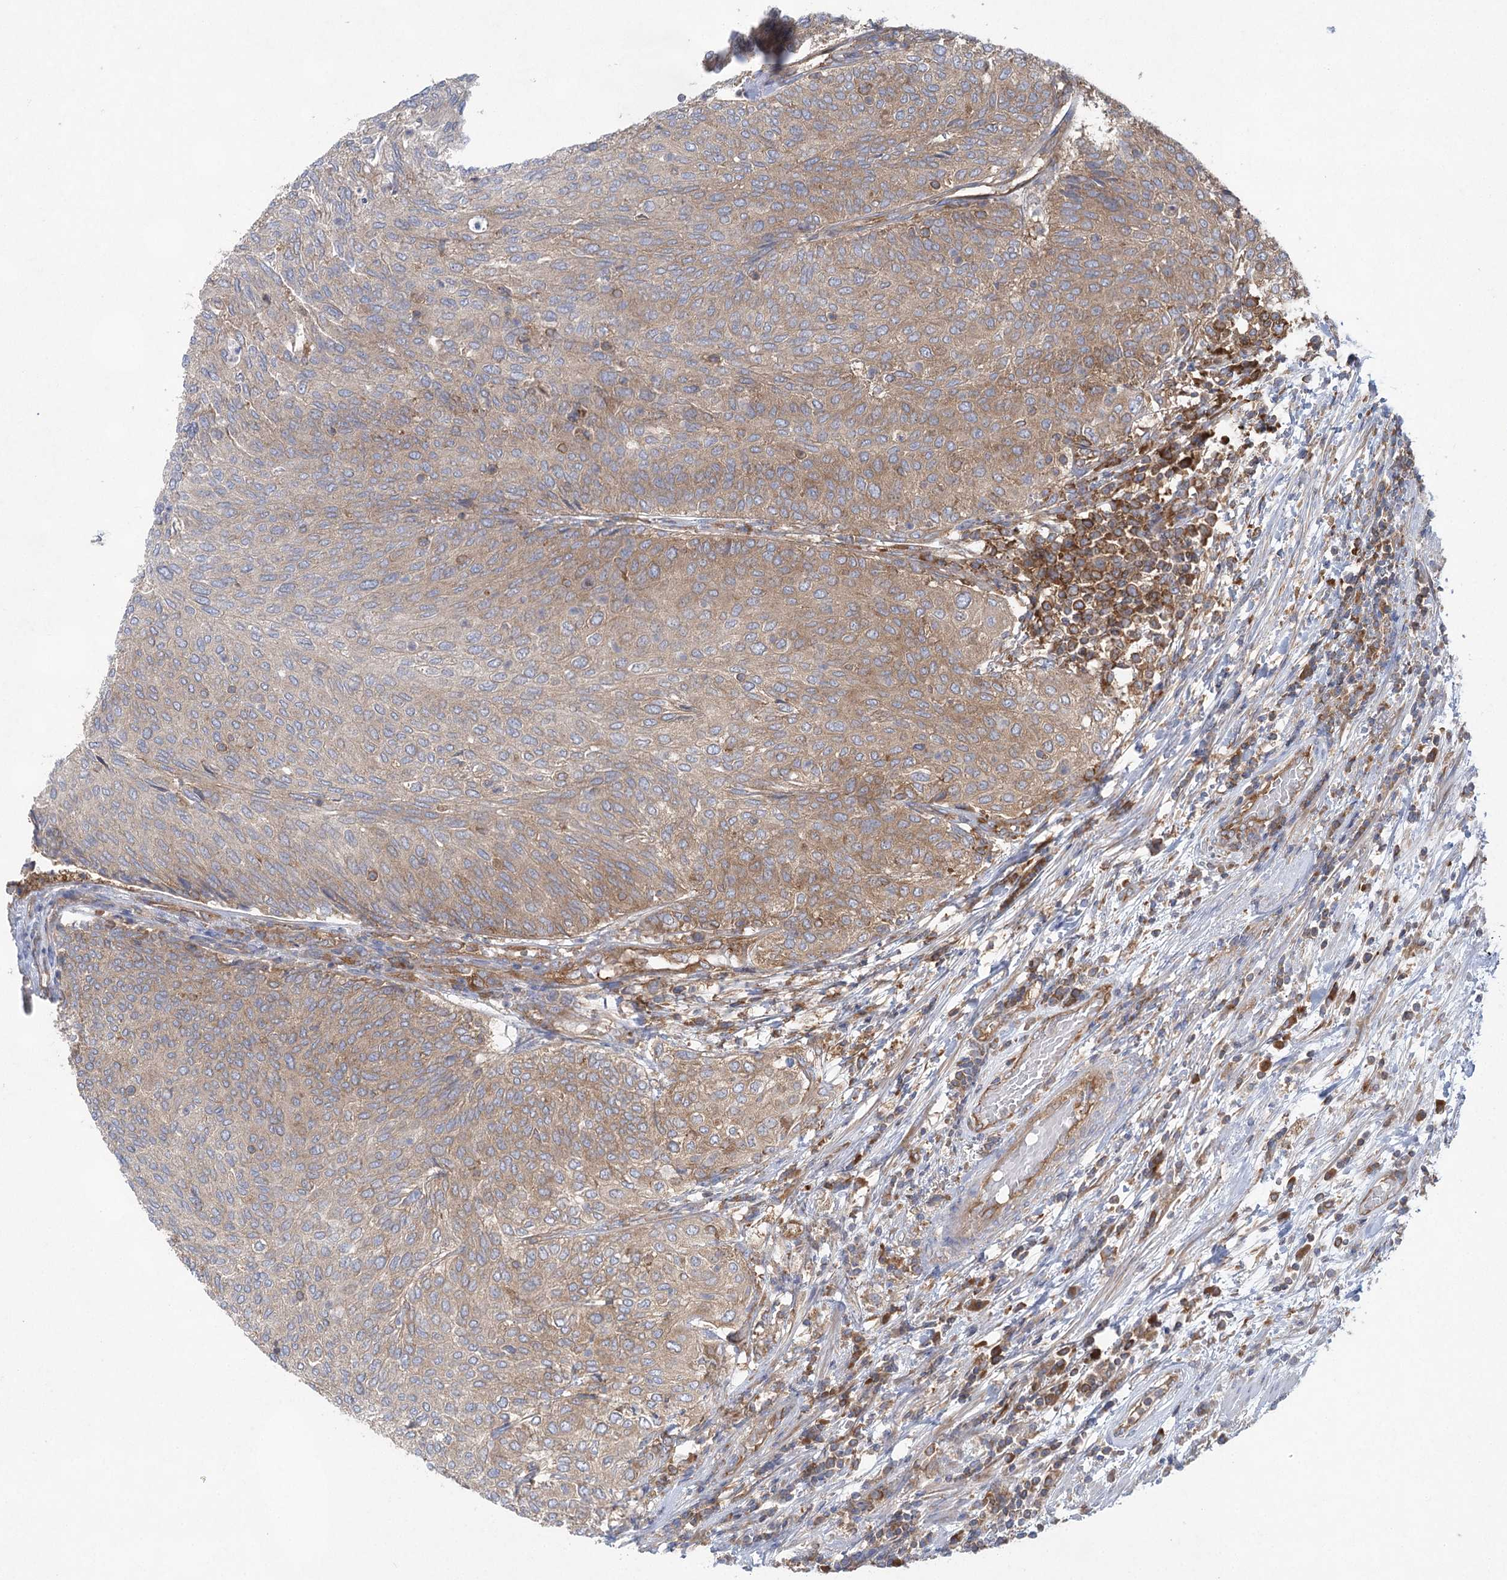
{"staining": {"intensity": "moderate", "quantity": ">75%", "location": "cytoplasmic/membranous"}, "tissue": "urothelial cancer", "cell_type": "Tumor cells", "image_type": "cancer", "snomed": [{"axis": "morphology", "description": "Urothelial carcinoma, Low grade"}, {"axis": "topography", "description": "Urinary bladder"}], "caption": "This image displays IHC staining of human urothelial cancer, with medium moderate cytoplasmic/membranous staining in approximately >75% of tumor cells.", "gene": "EIF3A", "patient": {"sex": "female", "age": 79}}